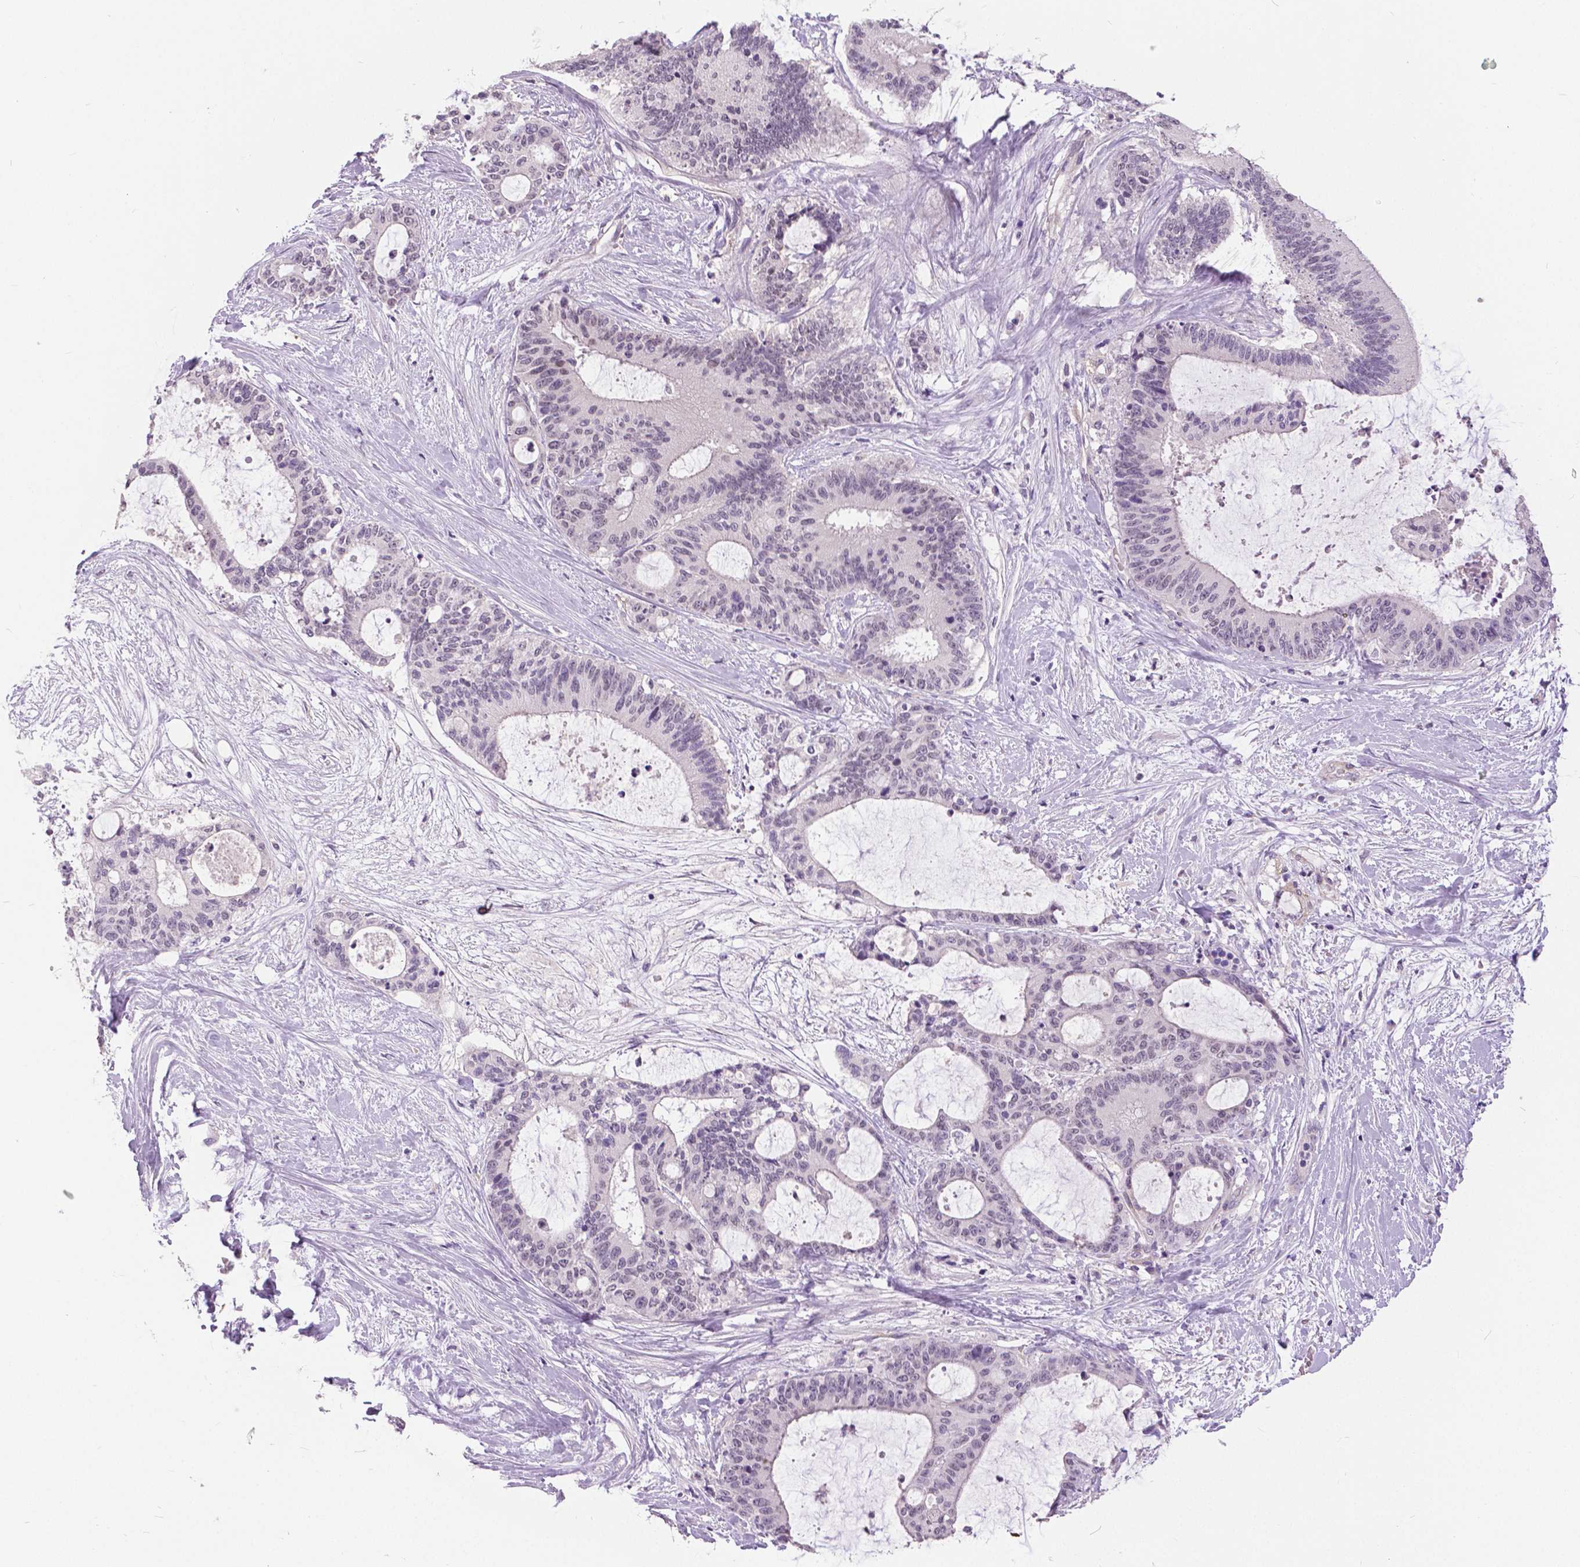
{"staining": {"intensity": "negative", "quantity": "none", "location": "none"}, "tissue": "liver cancer", "cell_type": "Tumor cells", "image_type": "cancer", "snomed": [{"axis": "morphology", "description": "Cholangiocarcinoma"}, {"axis": "topography", "description": "Liver"}], "caption": "High power microscopy photomicrograph of an immunohistochemistry histopathology image of liver cholangiocarcinoma, revealing no significant staining in tumor cells. (DAB (3,3'-diaminobenzidine) immunohistochemistry (IHC) with hematoxylin counter stain).", "gene": "FOXA1", "patient": {"sex": "female", "age": 73}}